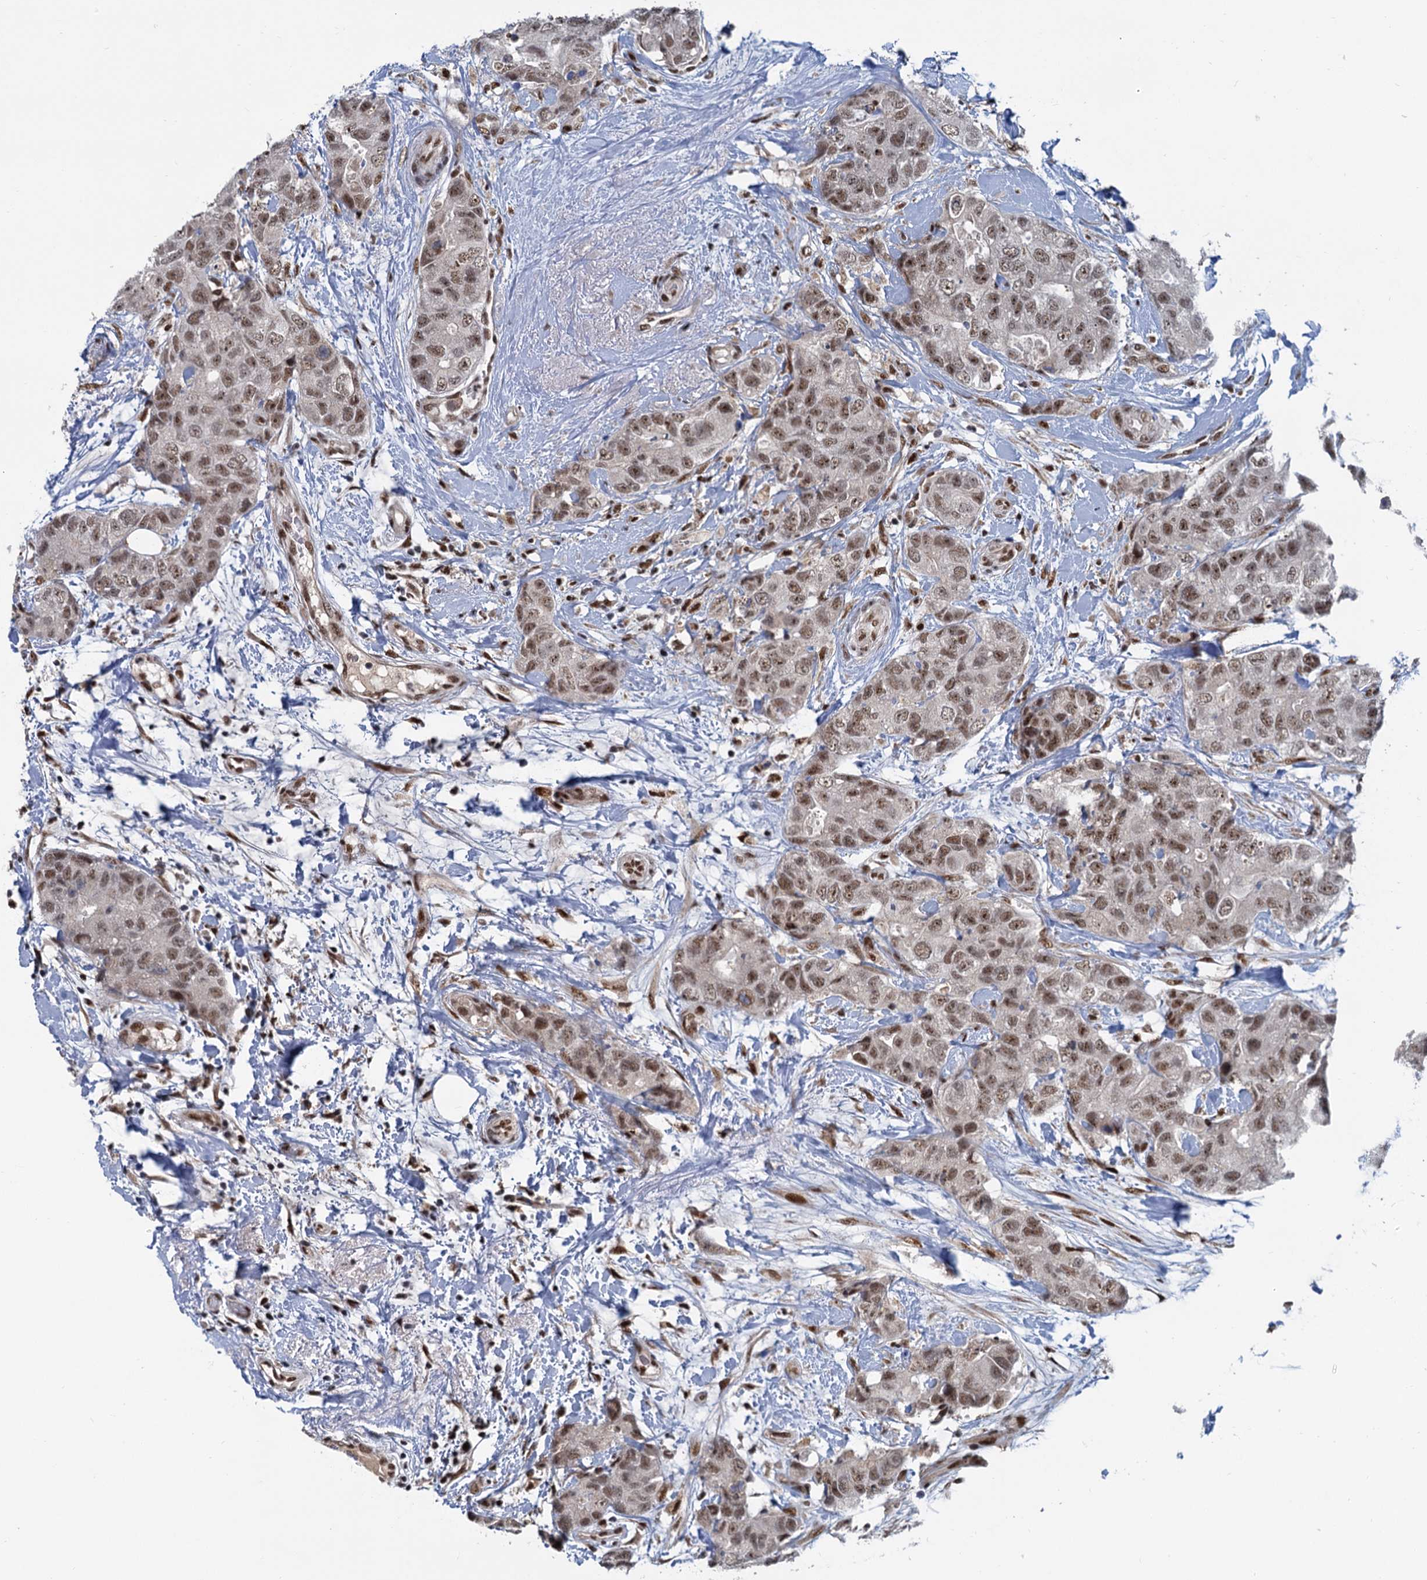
{"staining": {"intensity": "moderate", "quantity": ">75%", "location": "nuclear"}, "tissue": "breast cancer", "cell_type": "Tumor cells", "image_type": "cancer", "snomed": [{"axis": "morphology", "description": "Duct carcinoma"}, {"axis": "topography", "description": "Breast"}], "caption": "DAB immunohistochemical staining of human breast cancer demonstrates moderate nuclear protein positivity in approximately >75% of tumor cells.", "gene": "WBP4", "patient": {"sex": "female", "age": 62}}